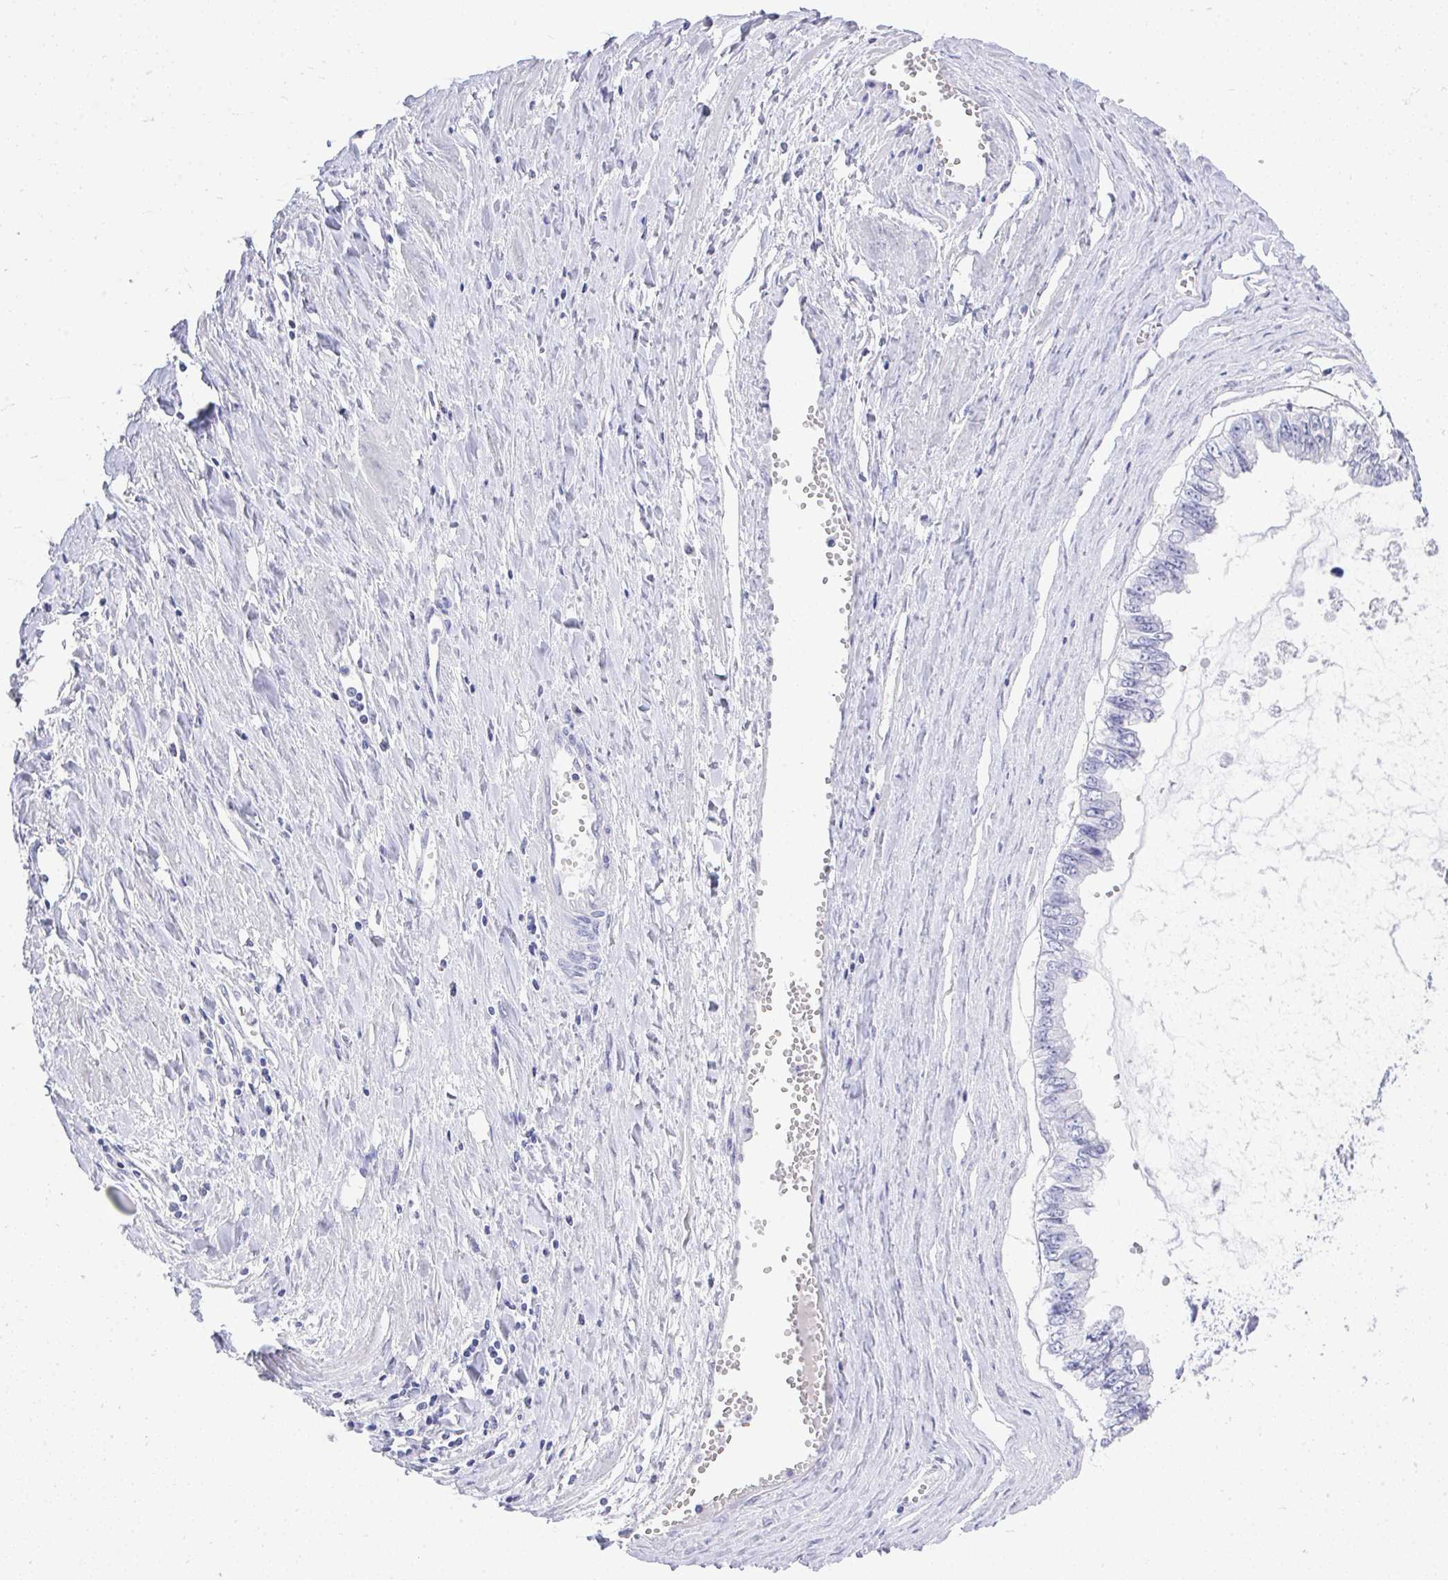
{"staining": {"intensity": "negative", "quantity": "none", "location": "none"}, "tissue": "ovarian cancer", "cell_type": "Tumor cells", "image_type": "cancer", "snomed": [{"axis": "morphology", "description": "Cystadenocarcinoma, mucinous, NOS"}, {"axis": "topography", "description": "Ovary"}], "caption": "DAB (3,3'-diaminobenzidine) immunohistochemical staining of ovarian cancer (mucinous cystadenocarcinoma) exhibits no significant positivity in tumor cells.", "gene": "MS4A12", "patient": {"sex": "female", "age": 72}}